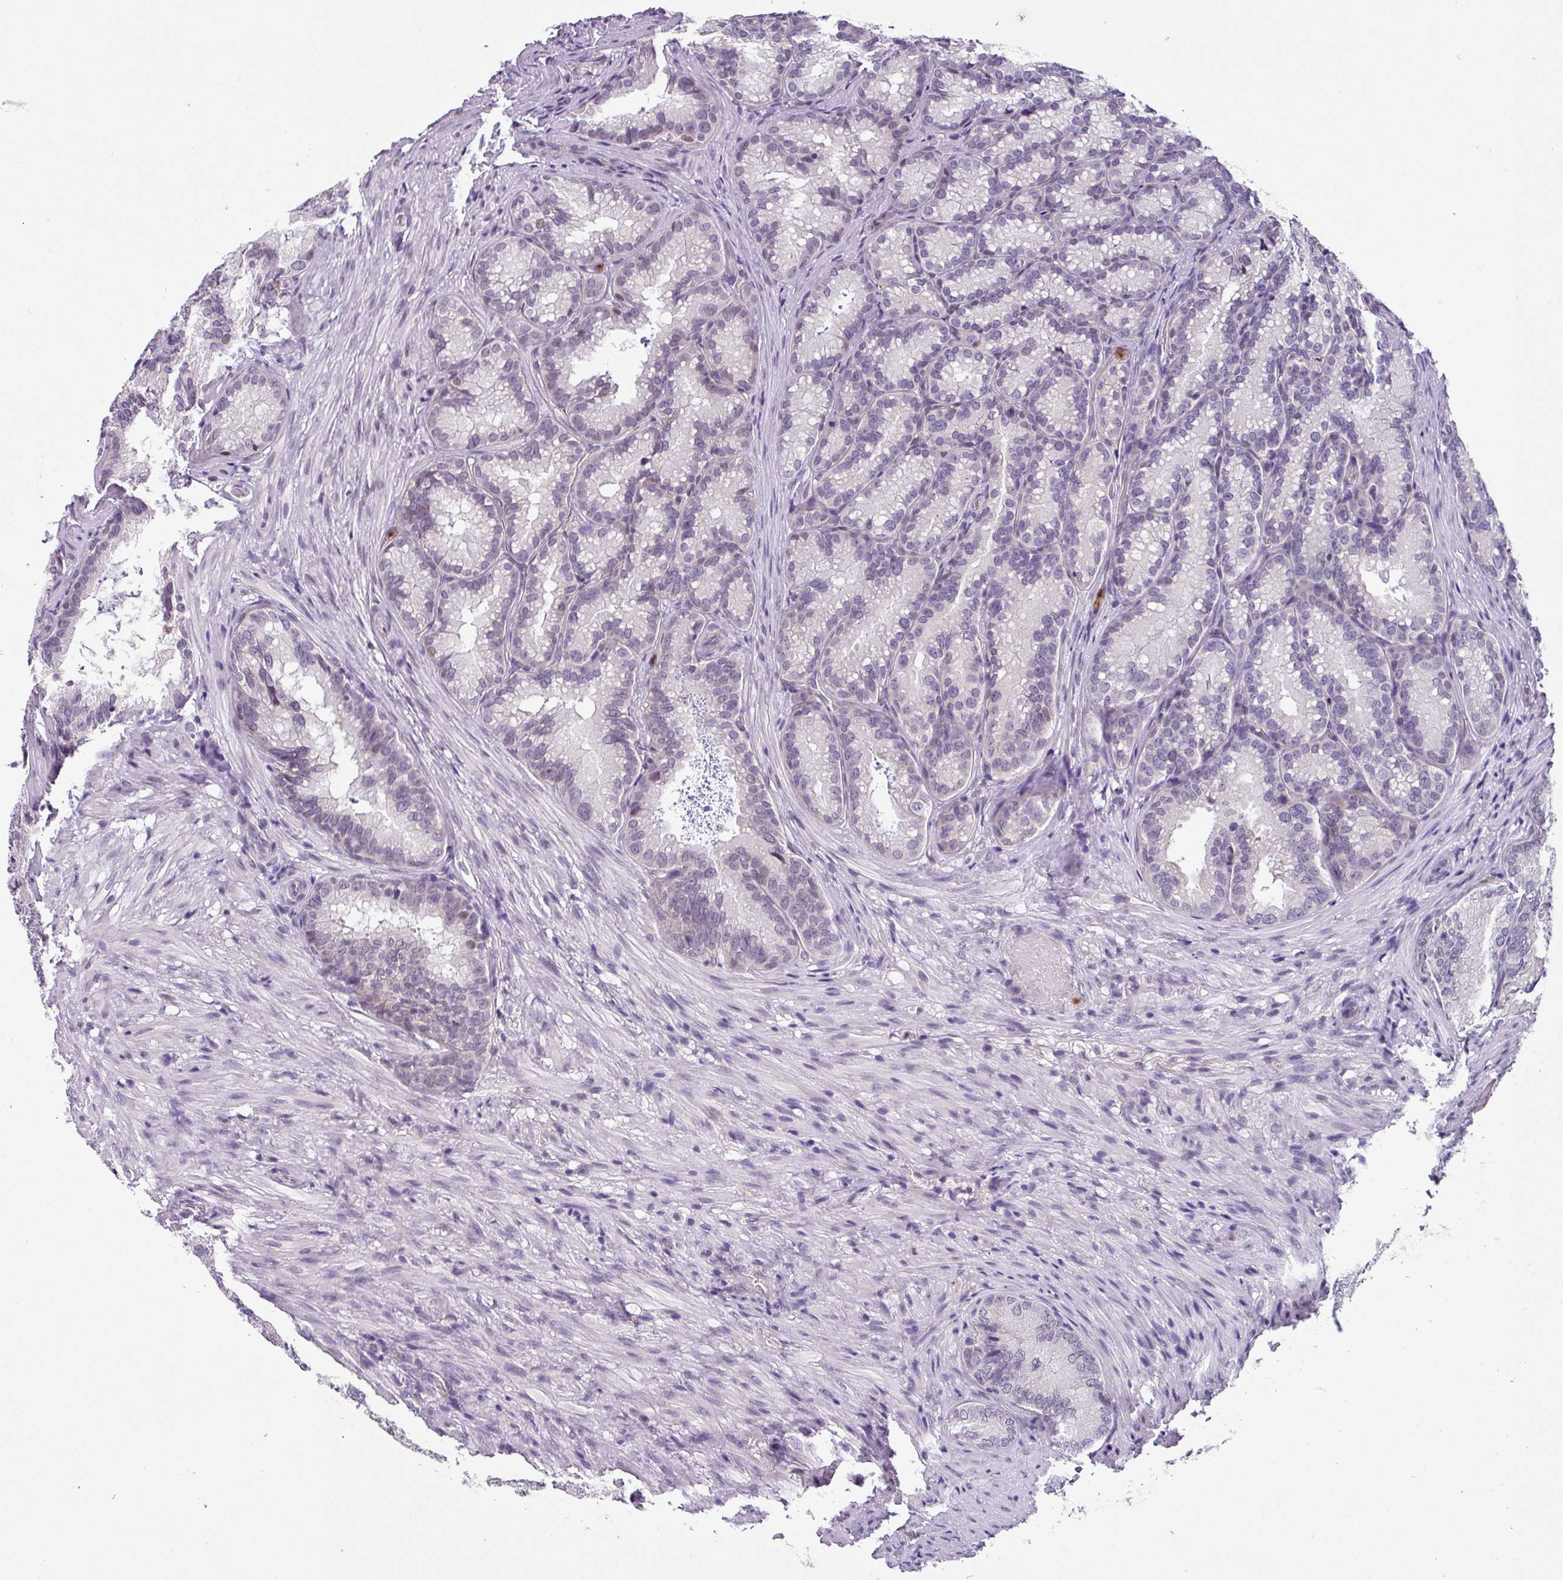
{"staining": {"intensity": "weak", "quantity": "25%-75%", "location": "nuclear"}, "tissue": "seminal vesicle", "cell_type": "Glandular cells", "image_type": "normal", "snomed": [{"axis": "morphology", "description": "Normal tissue, NOS"}, {"axis": "topography", "description": "Seminal veicle"}], "caption": "DAB (3,3'-diaminobenzidine) immunohistochemical staining of normal human seminal vesicle reveals weak nuclear protein positivity in about 25%-75% of glandular cells.", "gene": "ZFP3", "patient": {"sex": "male", "age": 58}}